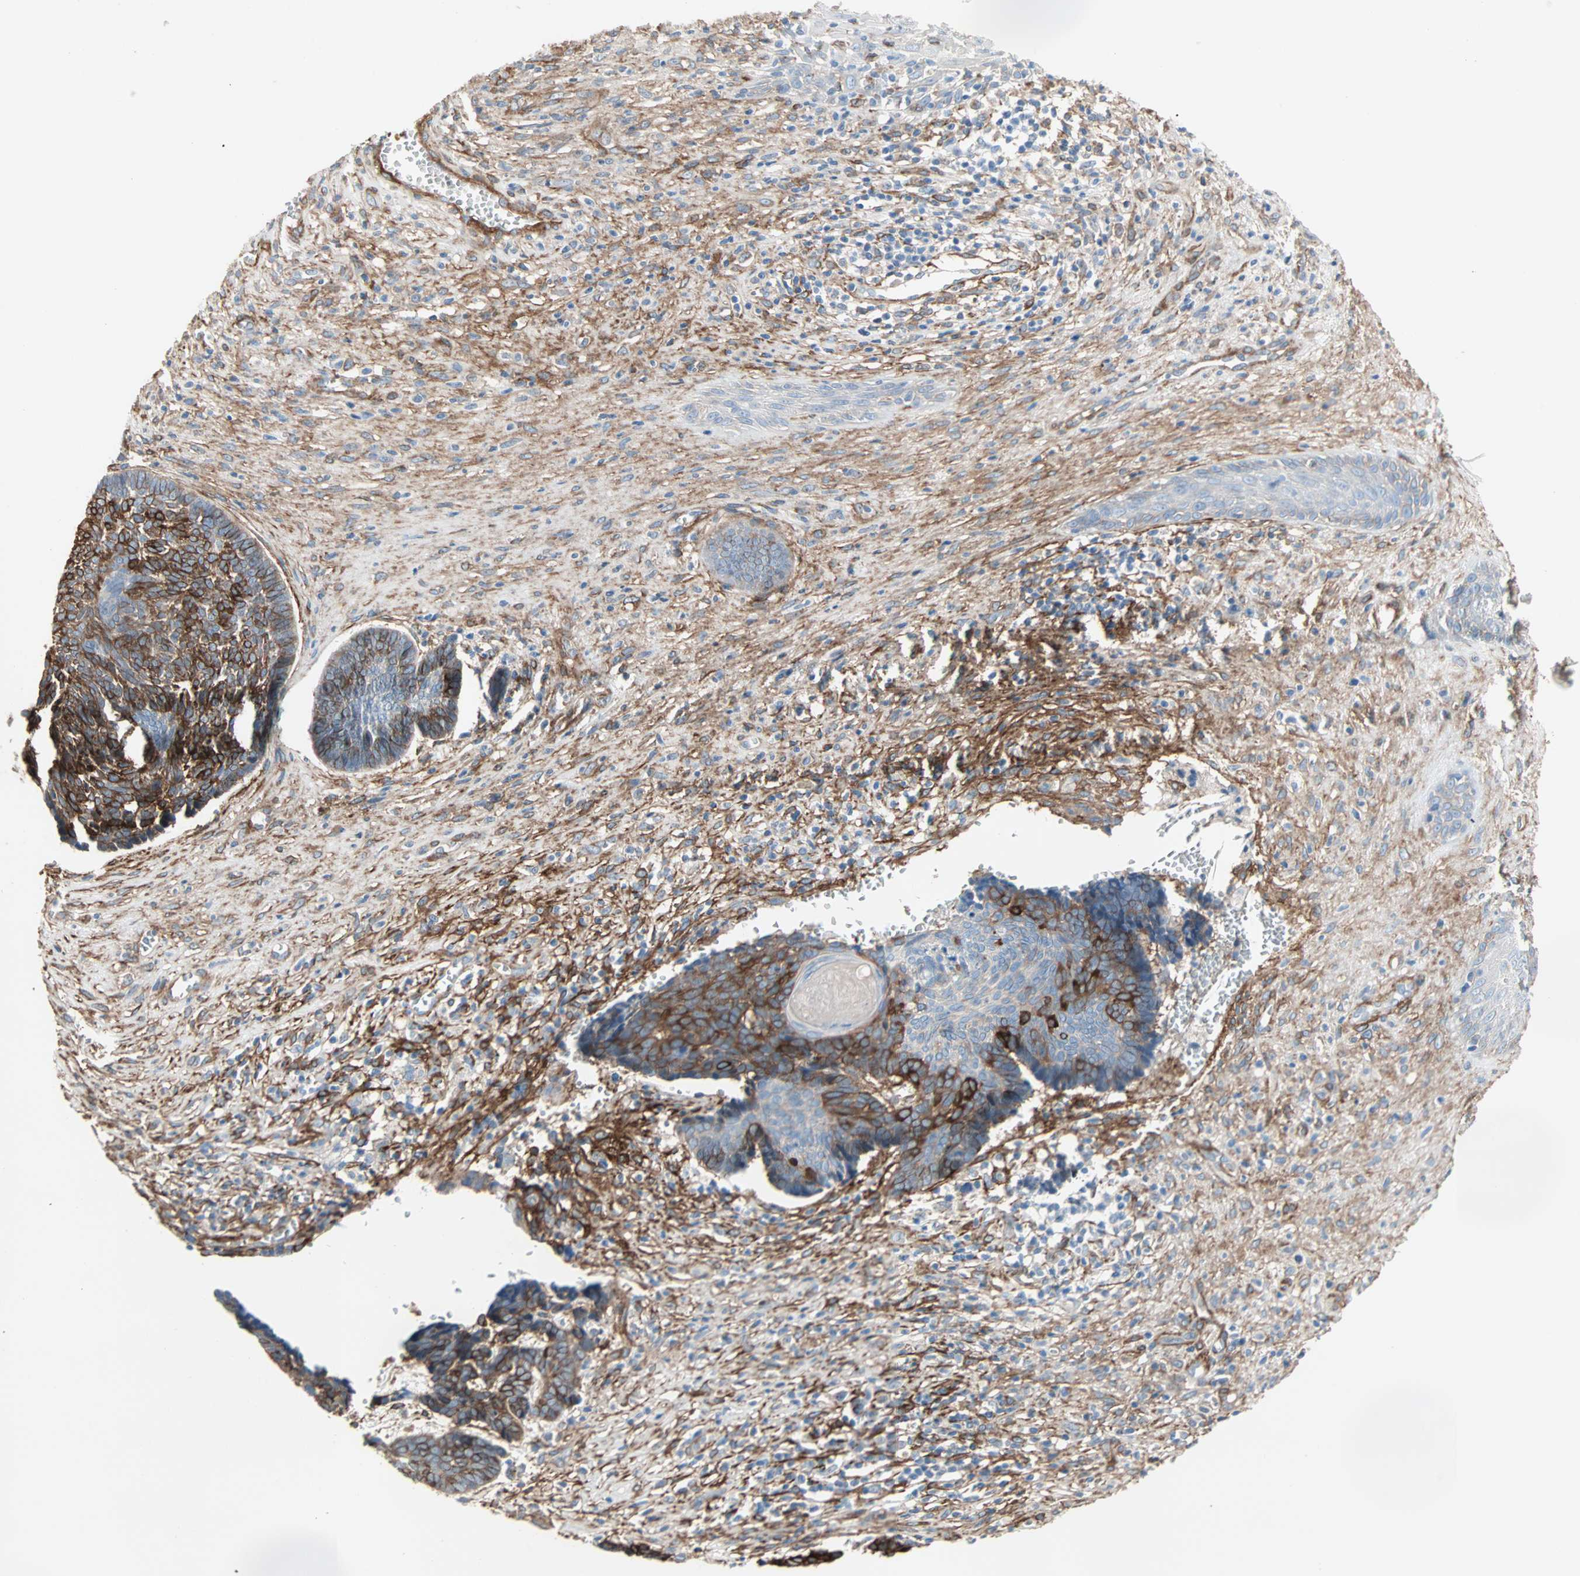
{"staining": {"intensity": "strong", "quantity": ">75%", "location": "cytoplasmic/membranous"}, "tissue": "skin cancer", "cell_type": "Tumor cells", "image_type": "cancer", "snomed": [{"axis": "morphology", "description": "Basal cell carcinoma"}, {"axis": "topography", "description": "Skin"}], "caption": "A photomicrograph of basal cell carcinoma (skin) stained for a protein displays strong cytoplasmic/membranous brown staining in tumor cells.", "gene": "EPB41L2", "patient": {"sex": "male", "age": 84}}